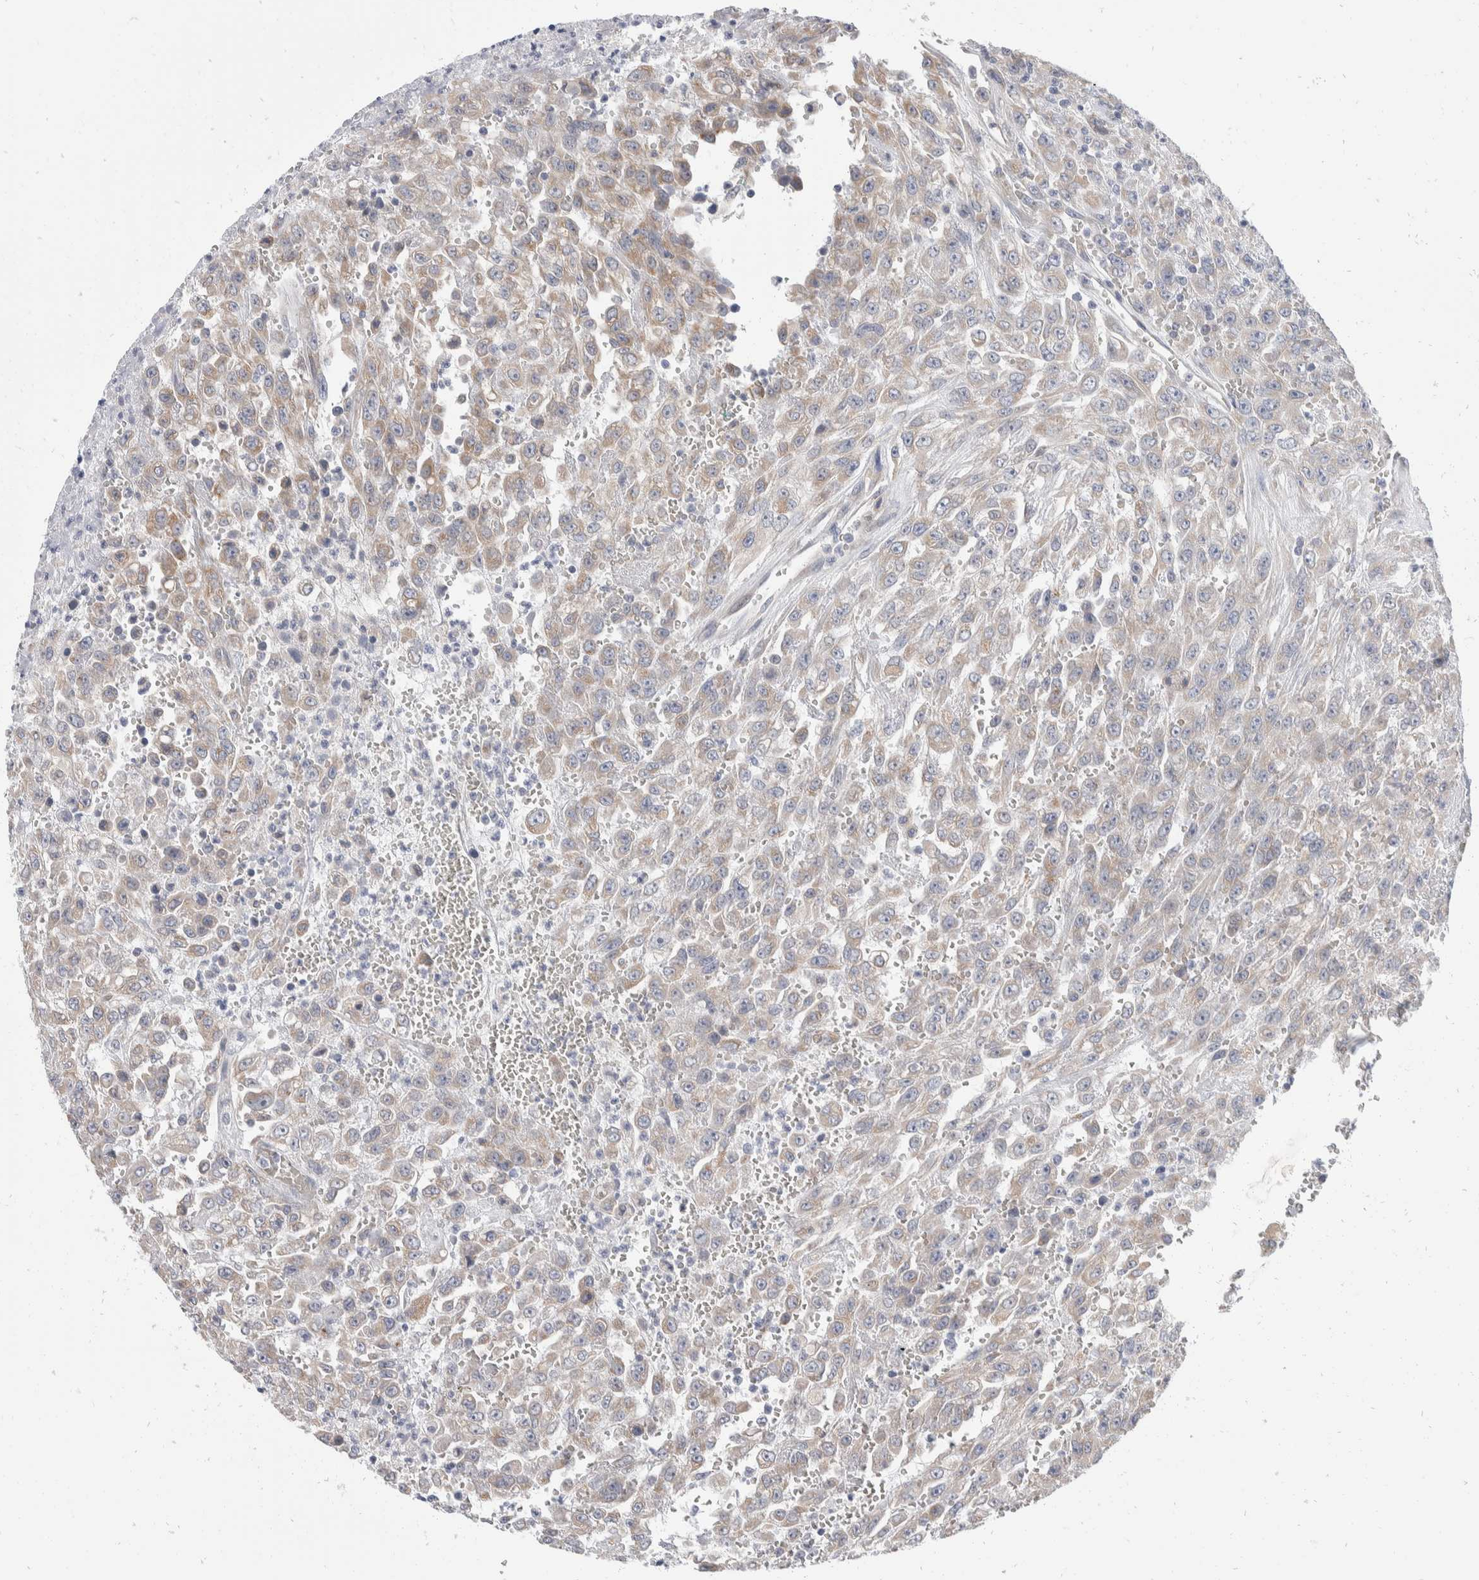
{"staining": {"intensity": "weak", "quantity": "25%-75%", "location": "cytoplasmic/membranous"}, "tissue": "urothelial cancer", "cell_type": "Tumor cells", "image_type": "cancer", "snomed": [{"axis": "morphology", "description": "Urothelial carcinoma, High grade"}, {"axis": "topography", "description": "Urinary bladder"}], "caption": "Urothelial carcinoma (high-grade) was stained to show a protein in brown. There is low levels of weak cytoplasmic/membranous expression in about 25%-75% of tumor cells.", "gene": "TMEM245", "patient": {"sex": "male", "age": 46}}